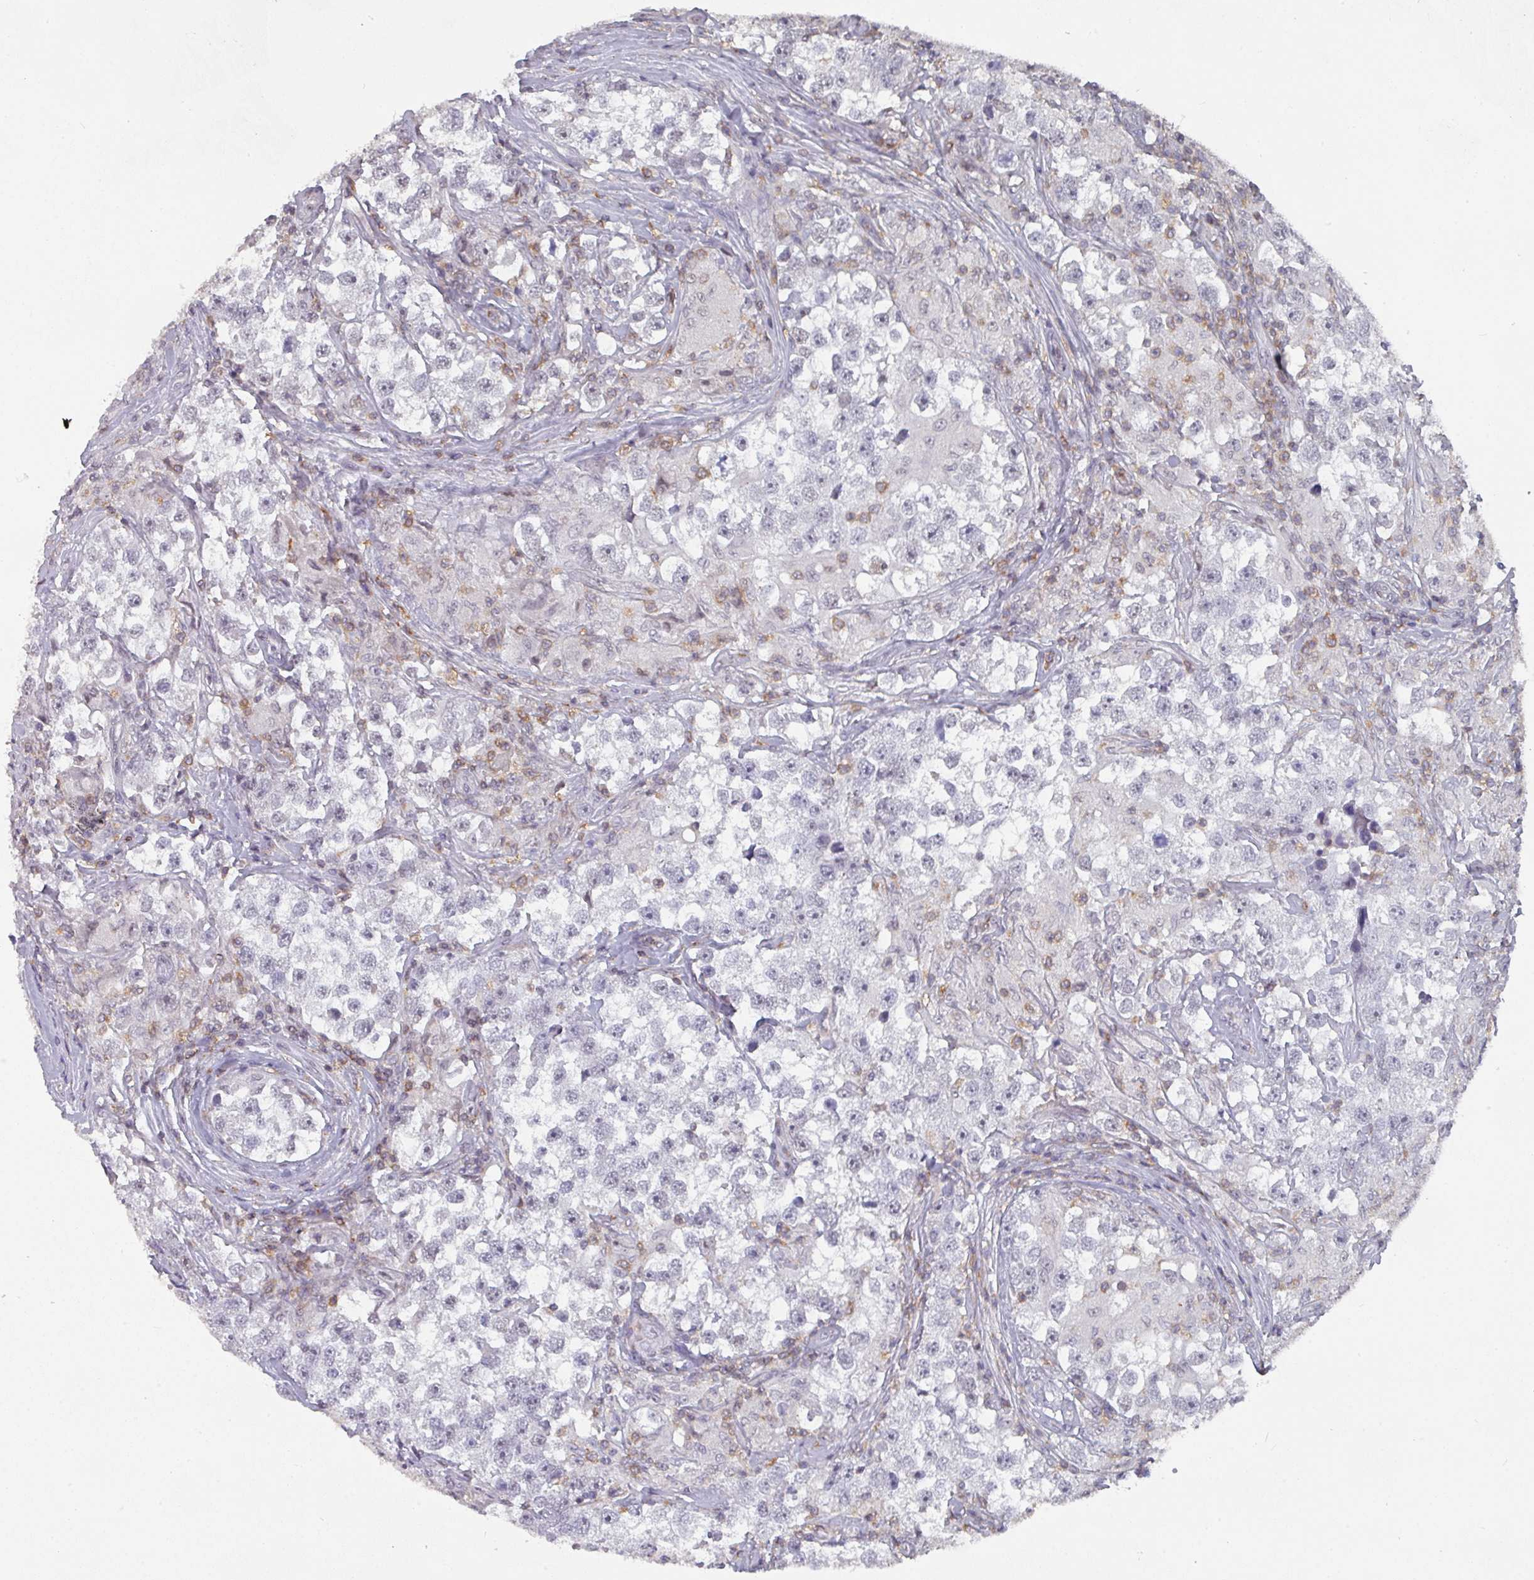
{"staining": {"intensity": "negative", "quantity": "none", "location": "none"}, "tissue": "testis cancer", "cell_type": "Tumor cells", "image_type": "cancer", "snomed": [{"axis": "morphology", "description": "Seminoma, NOS"}, {"axis": "topography", "description": "Testis"}], "caption": "A photomicrograph of human testis cancer is negative for staining in tumor cells.", "gene": "RASAL3", "patient": {"sex": "male", "age": 46}}